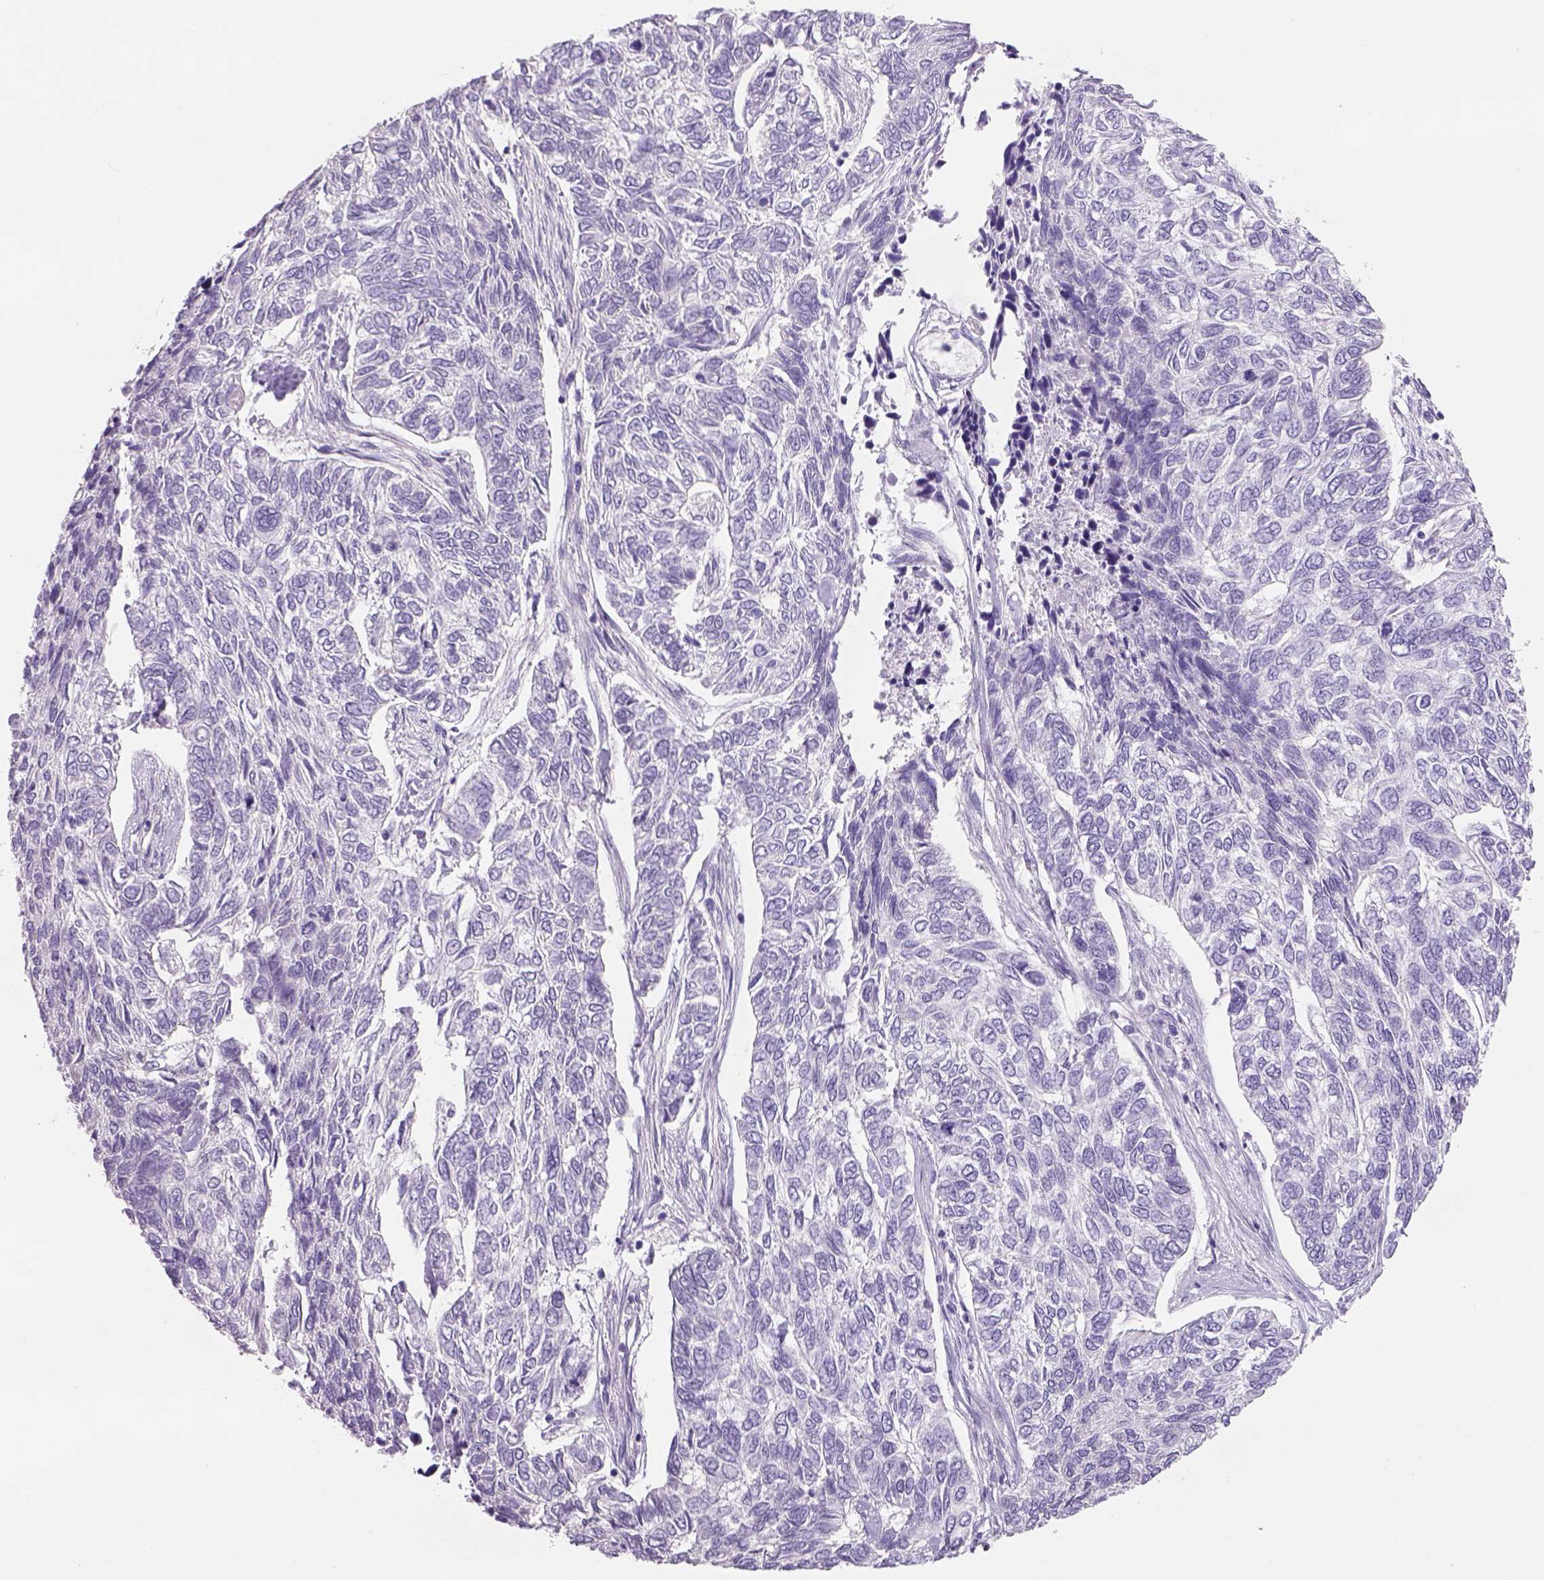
{"staining": {"intensity": "negative", "quantity": "none", "location": "none"}, "tissue": "skin cancer", "cell_type": "Tumor cells", "image_type": "cancer", "snomed": [{"axis": "morphology", "description": "Basal cell carcinoma"}, {"axis": "topography", "description": "Skin"}], "caption": "Tumor cells show no significant positivity in skin basal cell carcinoma.", "gene": "TENM4", "patient": {"sex": "female", "age": 65}}